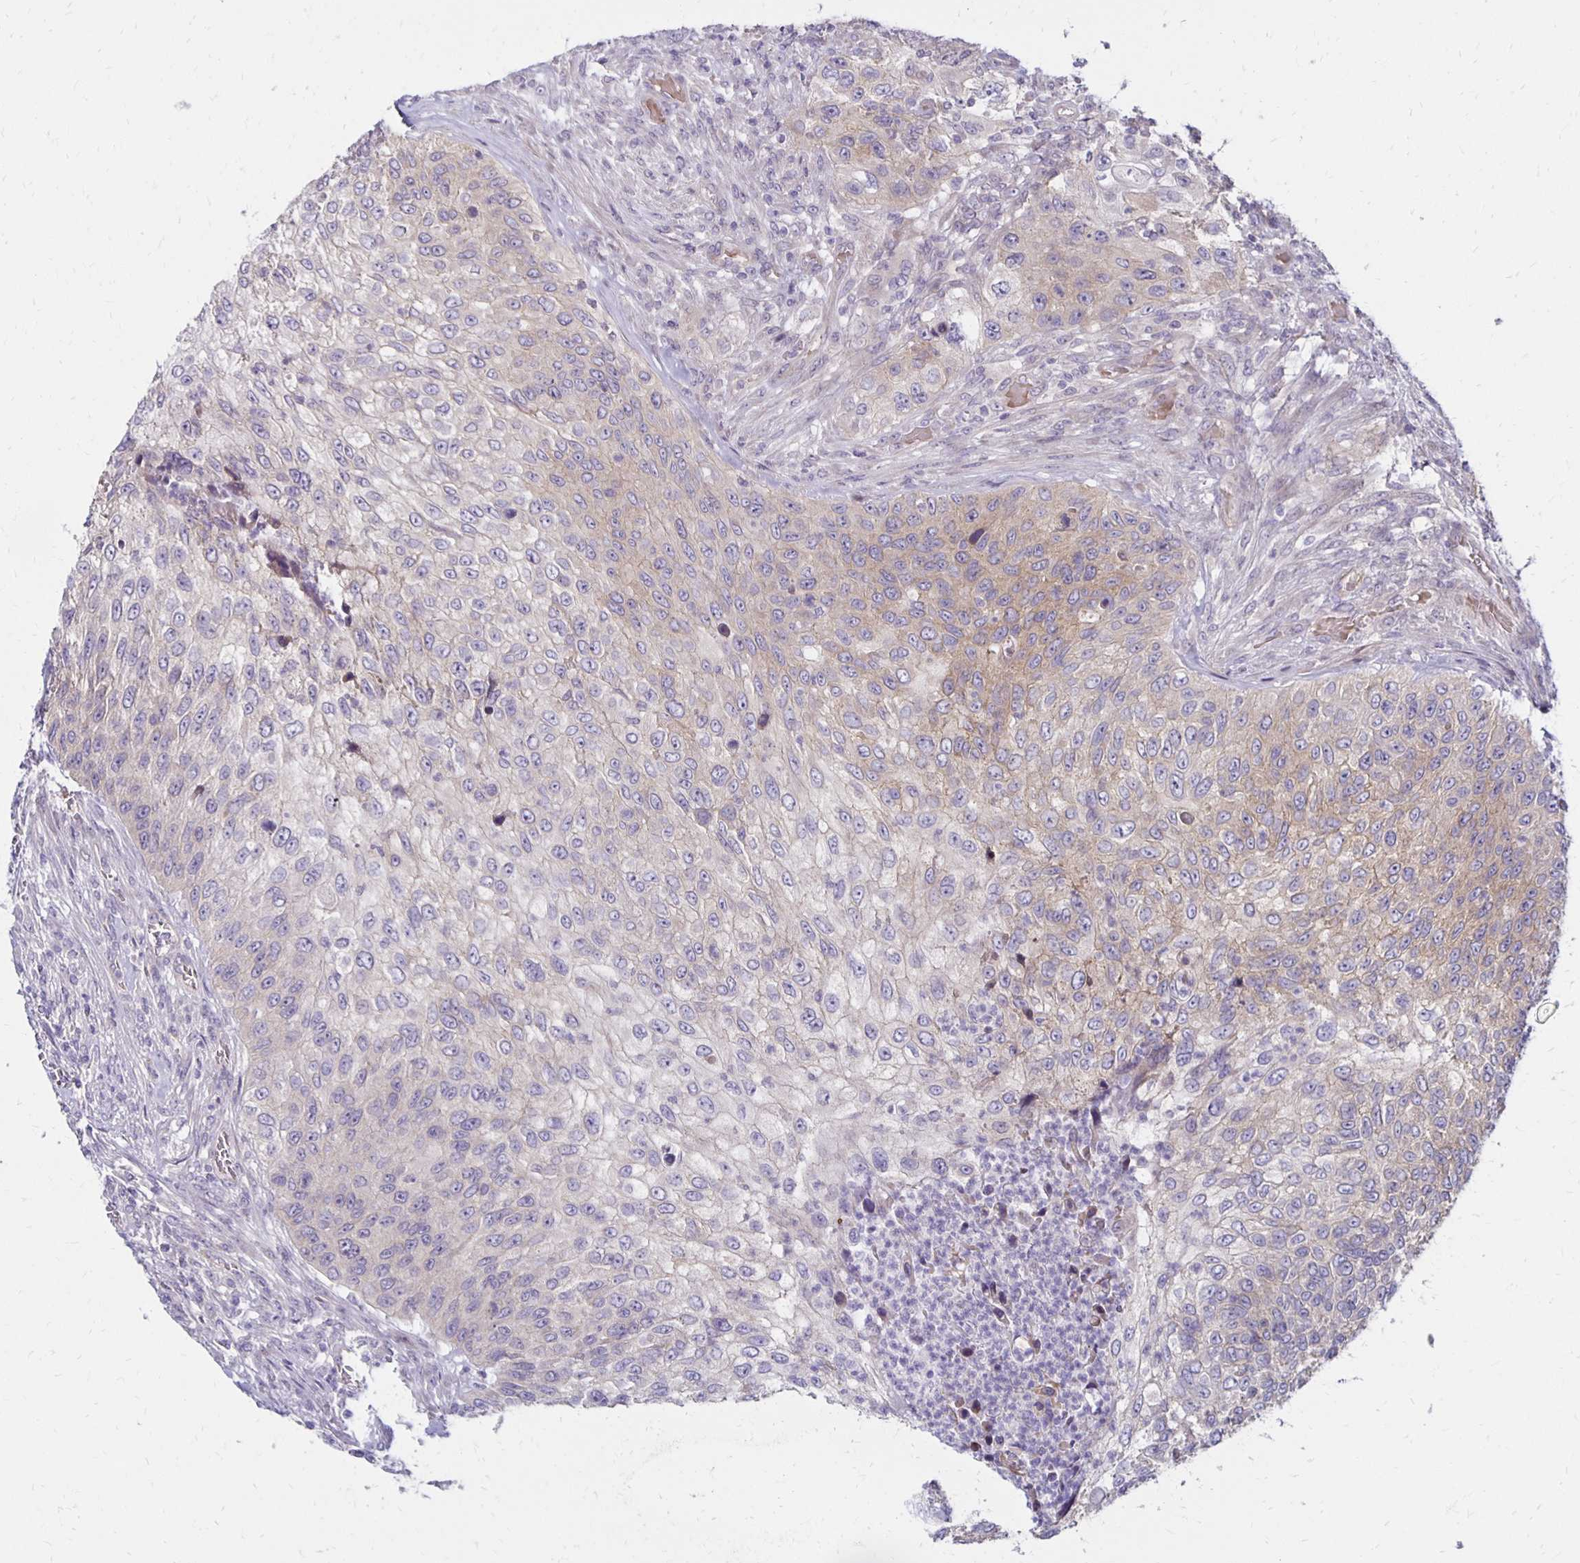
{"staining": {"intensity": "weak", "quantity": "<25%", "location": "cytoplasmic/membranous"}, "tissue": "urothelial cancer", "cell_type": "Tumor cells", "image_type": "cancer", "snomed": [{"axis": "morphology", "description": "Urothelial carcinoma, High grade"}, {"axis": "topography", "description": "Urinary bladder"}], "caption": "DAB immunohistochemical staining of human urothelial cancer exhibits no significant staining in tumor cells.", "gene": "KATNBL1", "patient": {"sex": "female", "age": 60}}